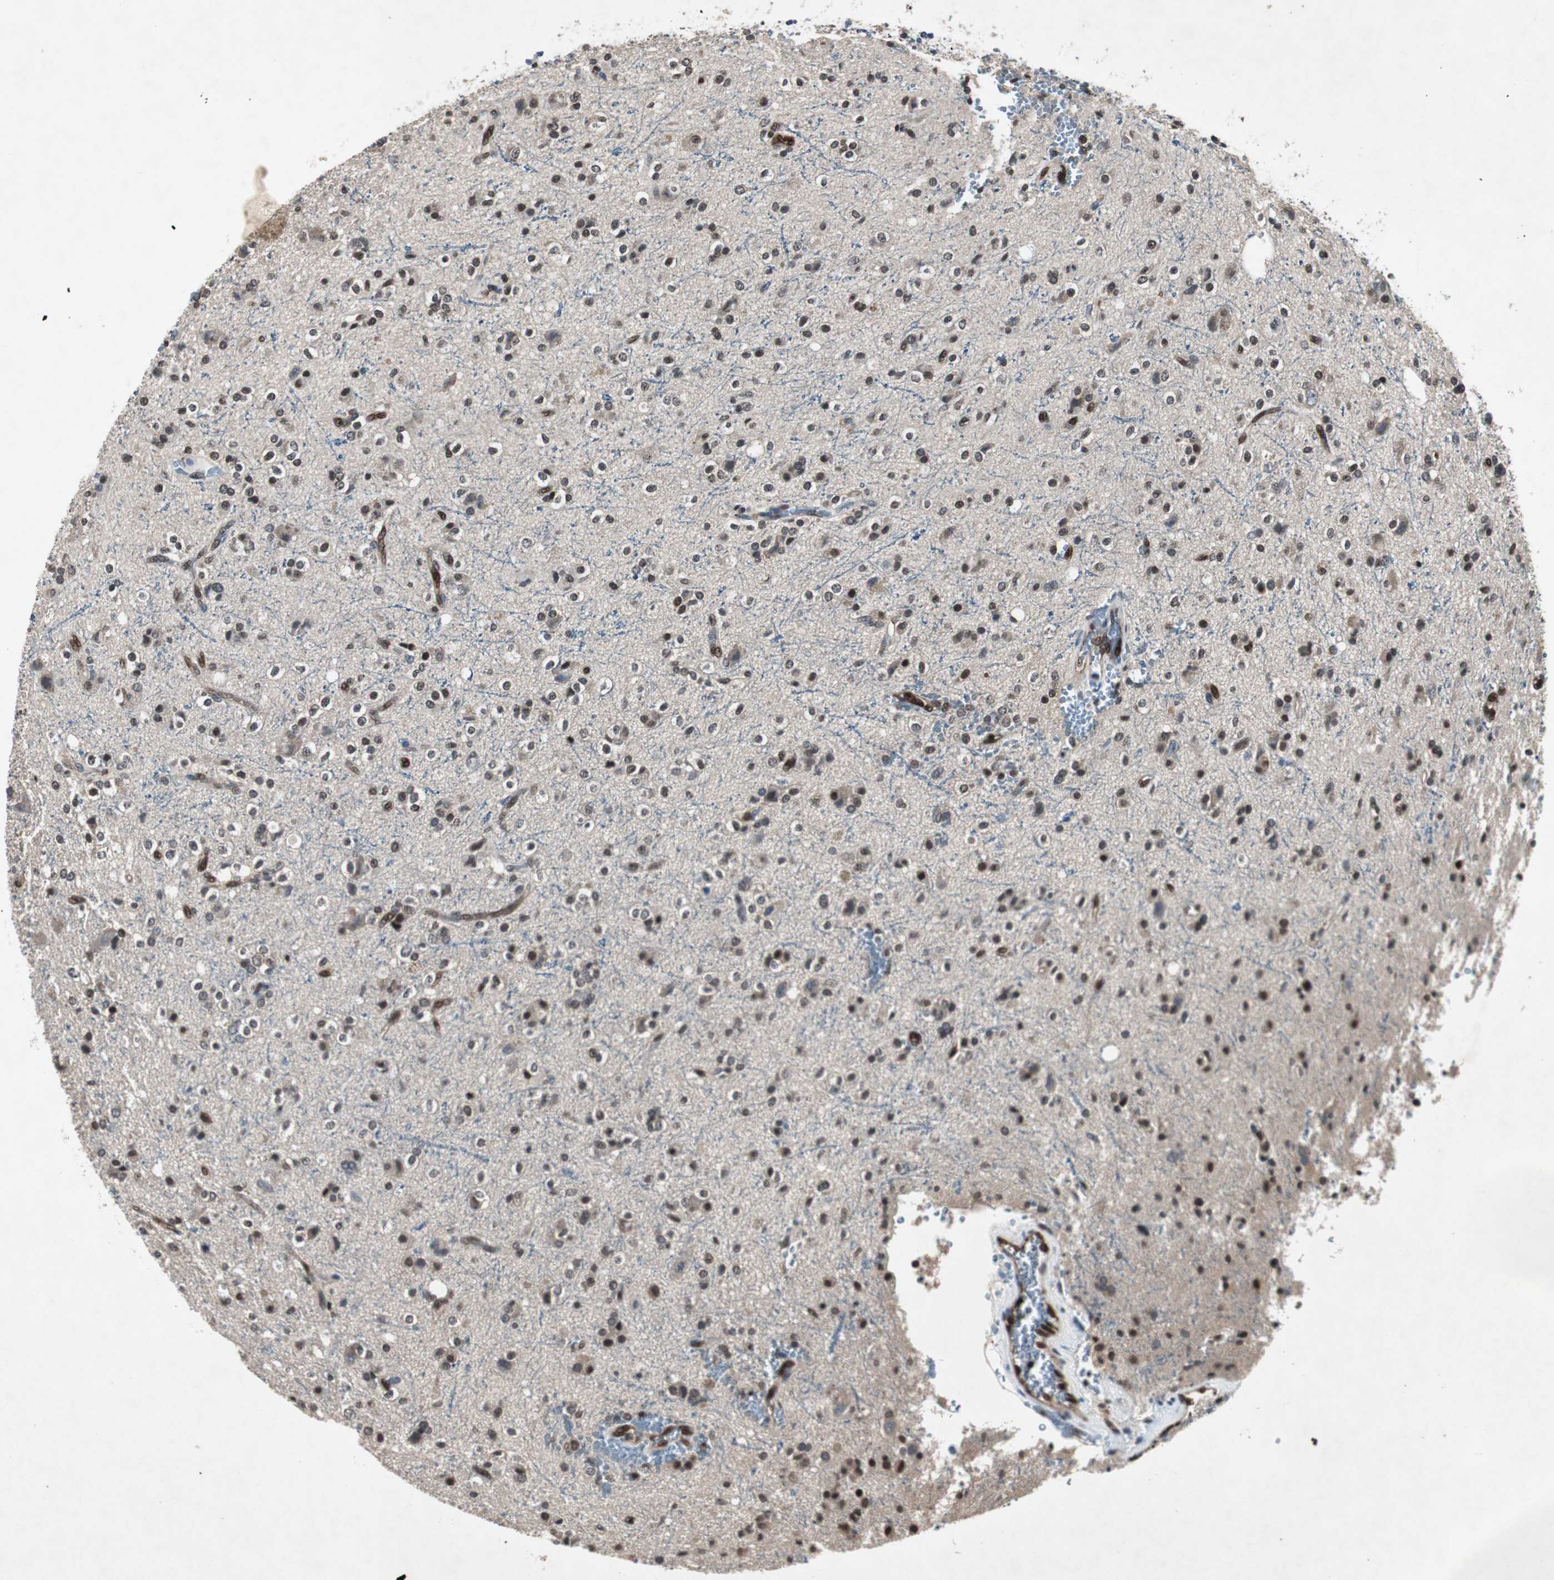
{"staining": {"intensity": "strong", "quantity": ">75%", "location": "nuclear"}, "tissue": "glioma", "cell_type": "Tumor cells", "image_type": "cancer", "snomed": [{"axis": "morphology", "description": "Glioma, malignant, High grade"}, {"axis": "topography", "description": "Brain"}], "caption": "Human glioma stained with a protein marker exhibits strong staining in tumor cells.", "gene": "SMAD1", "patient": {"sex": "male", "age": 47}}